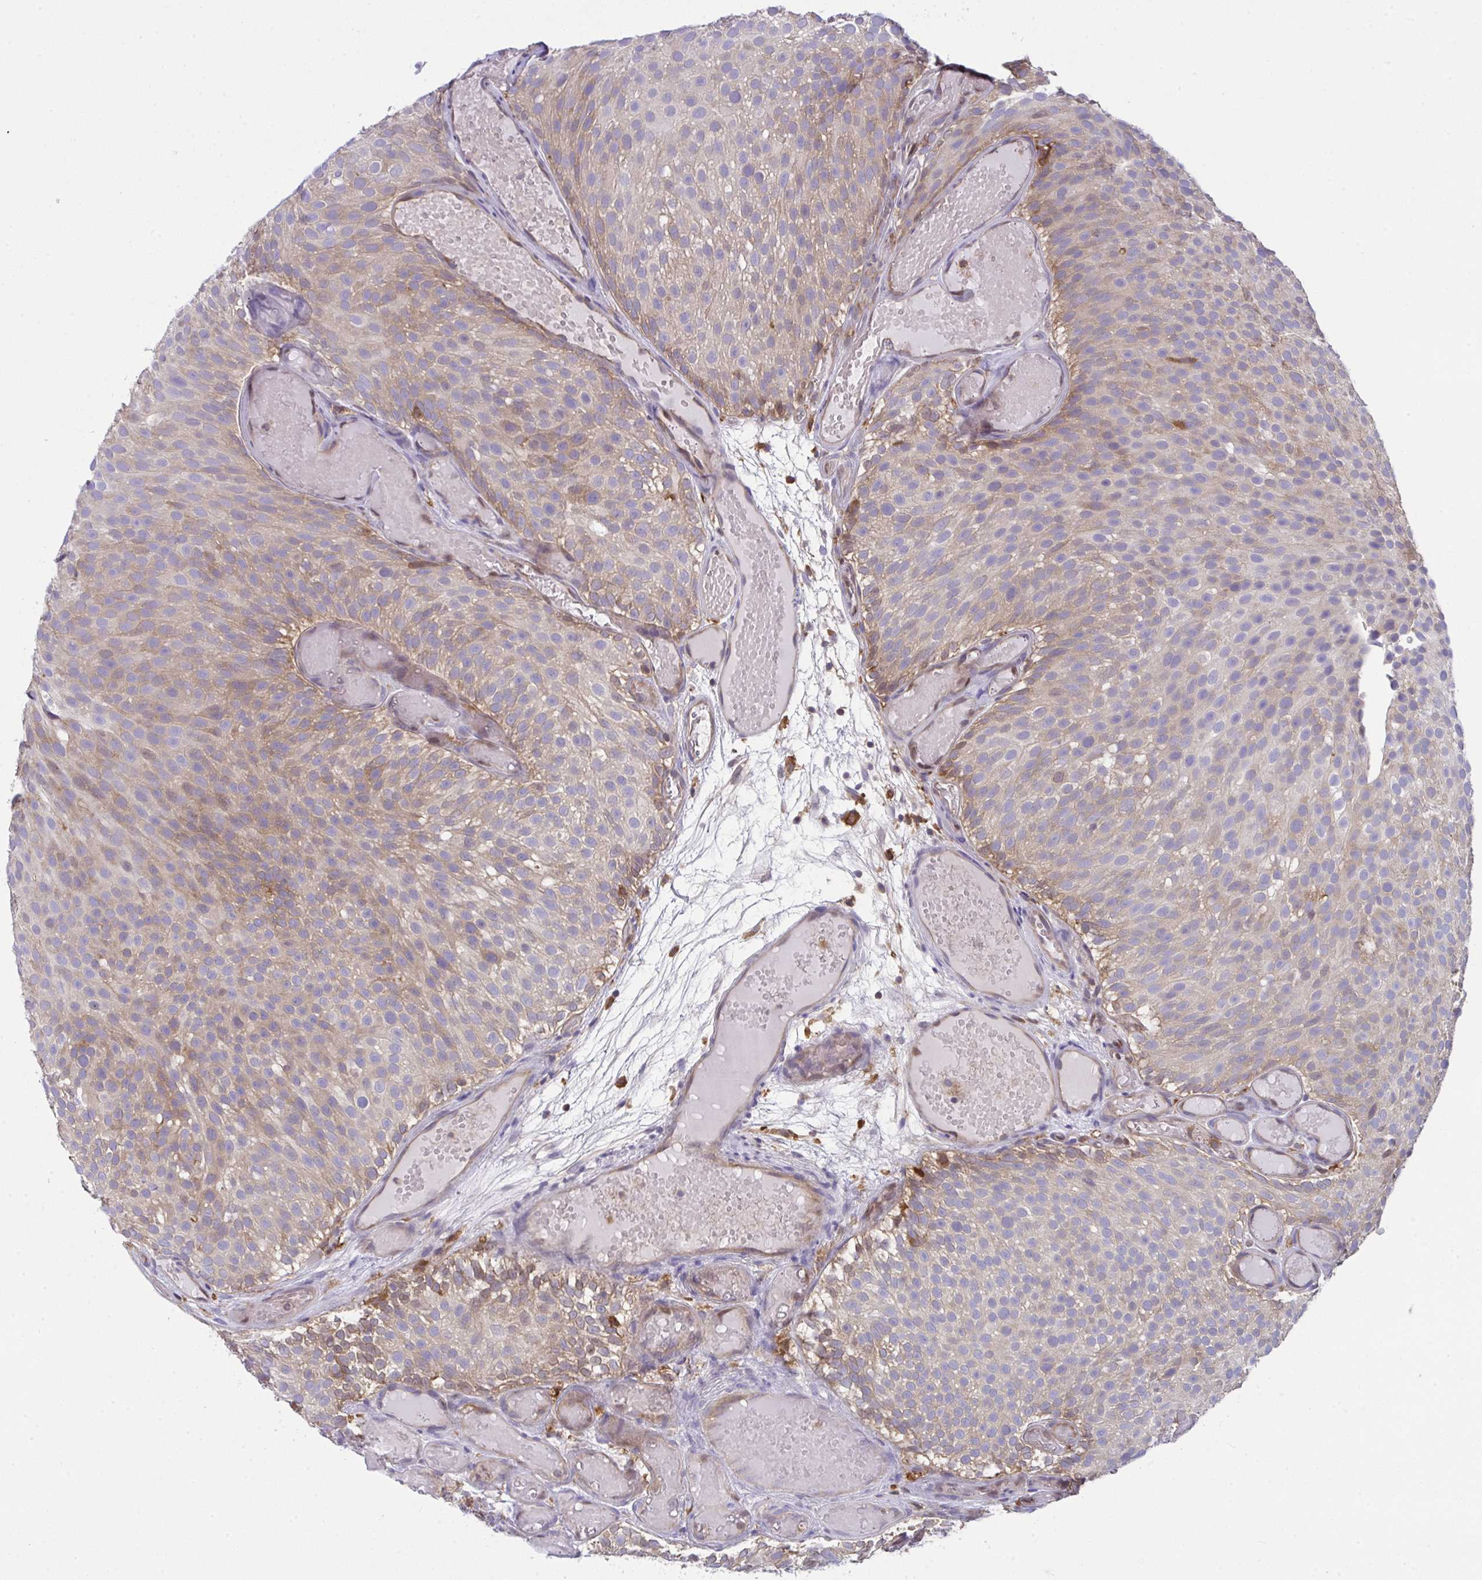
{"staining": {"intensity": "weak", "quantity": "25%-75%", "location": "cytoplasmic/membranous,nuclear"}, "tissue": "urothelial cancer", "cell_type": "Tumor cells", "image_type": "cancer", "snomed": [{"axis": "morphology", "description": "Urothelial carcinoma, Low grade"}, {"axis": "topography", "description": "Urinary bladder"}], "caption": "Immunohistochemistry photomicrograph of human urothelial cancer stained for a protein (brown), which displays low levels of weak cytoplasmic/membranous and nuclear positivity in approximately 25%-75% of tumor cells.", "gene": "ALDH16A1", "patient": {"sex": "male", "age": 78}}